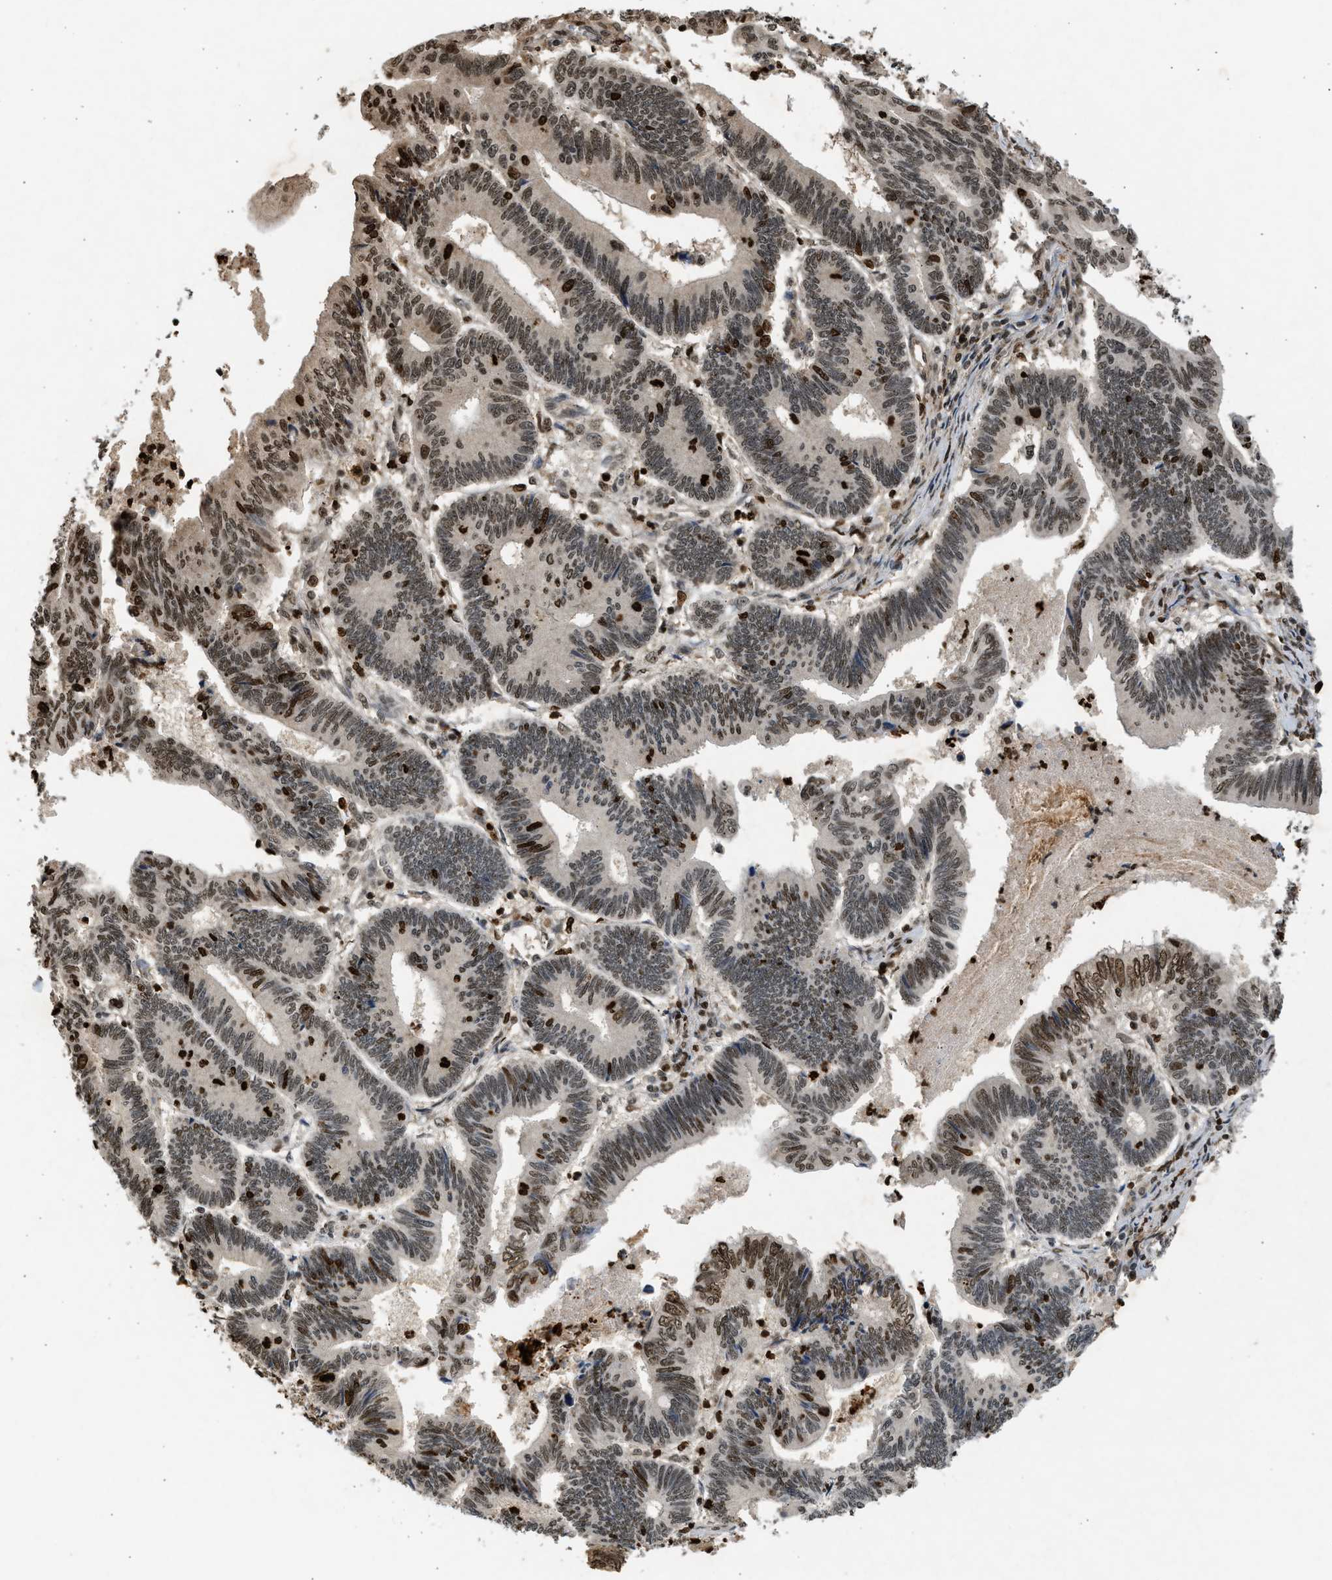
{"staining": {"intensity": "moderate", "quantity": ">75%", "location": "nuclear"}, "tissue": "pancreatic cancer", "cell_type": "Tumor cells", "image_type": "cancer", "snomed": [{"axis": "morphology", "description": "Adenocarcinoma, NOS"}, {"axis": "topography", "description": "Pancreas"}], "caption": "High-power microscopy captured an IHC photomicrograph of pancreatic cancer, revealing moderate nuclear expression in about >75% of tumor cells.", "gene": "TFDP2", "patient": {"sex": "female", "age": 70}}